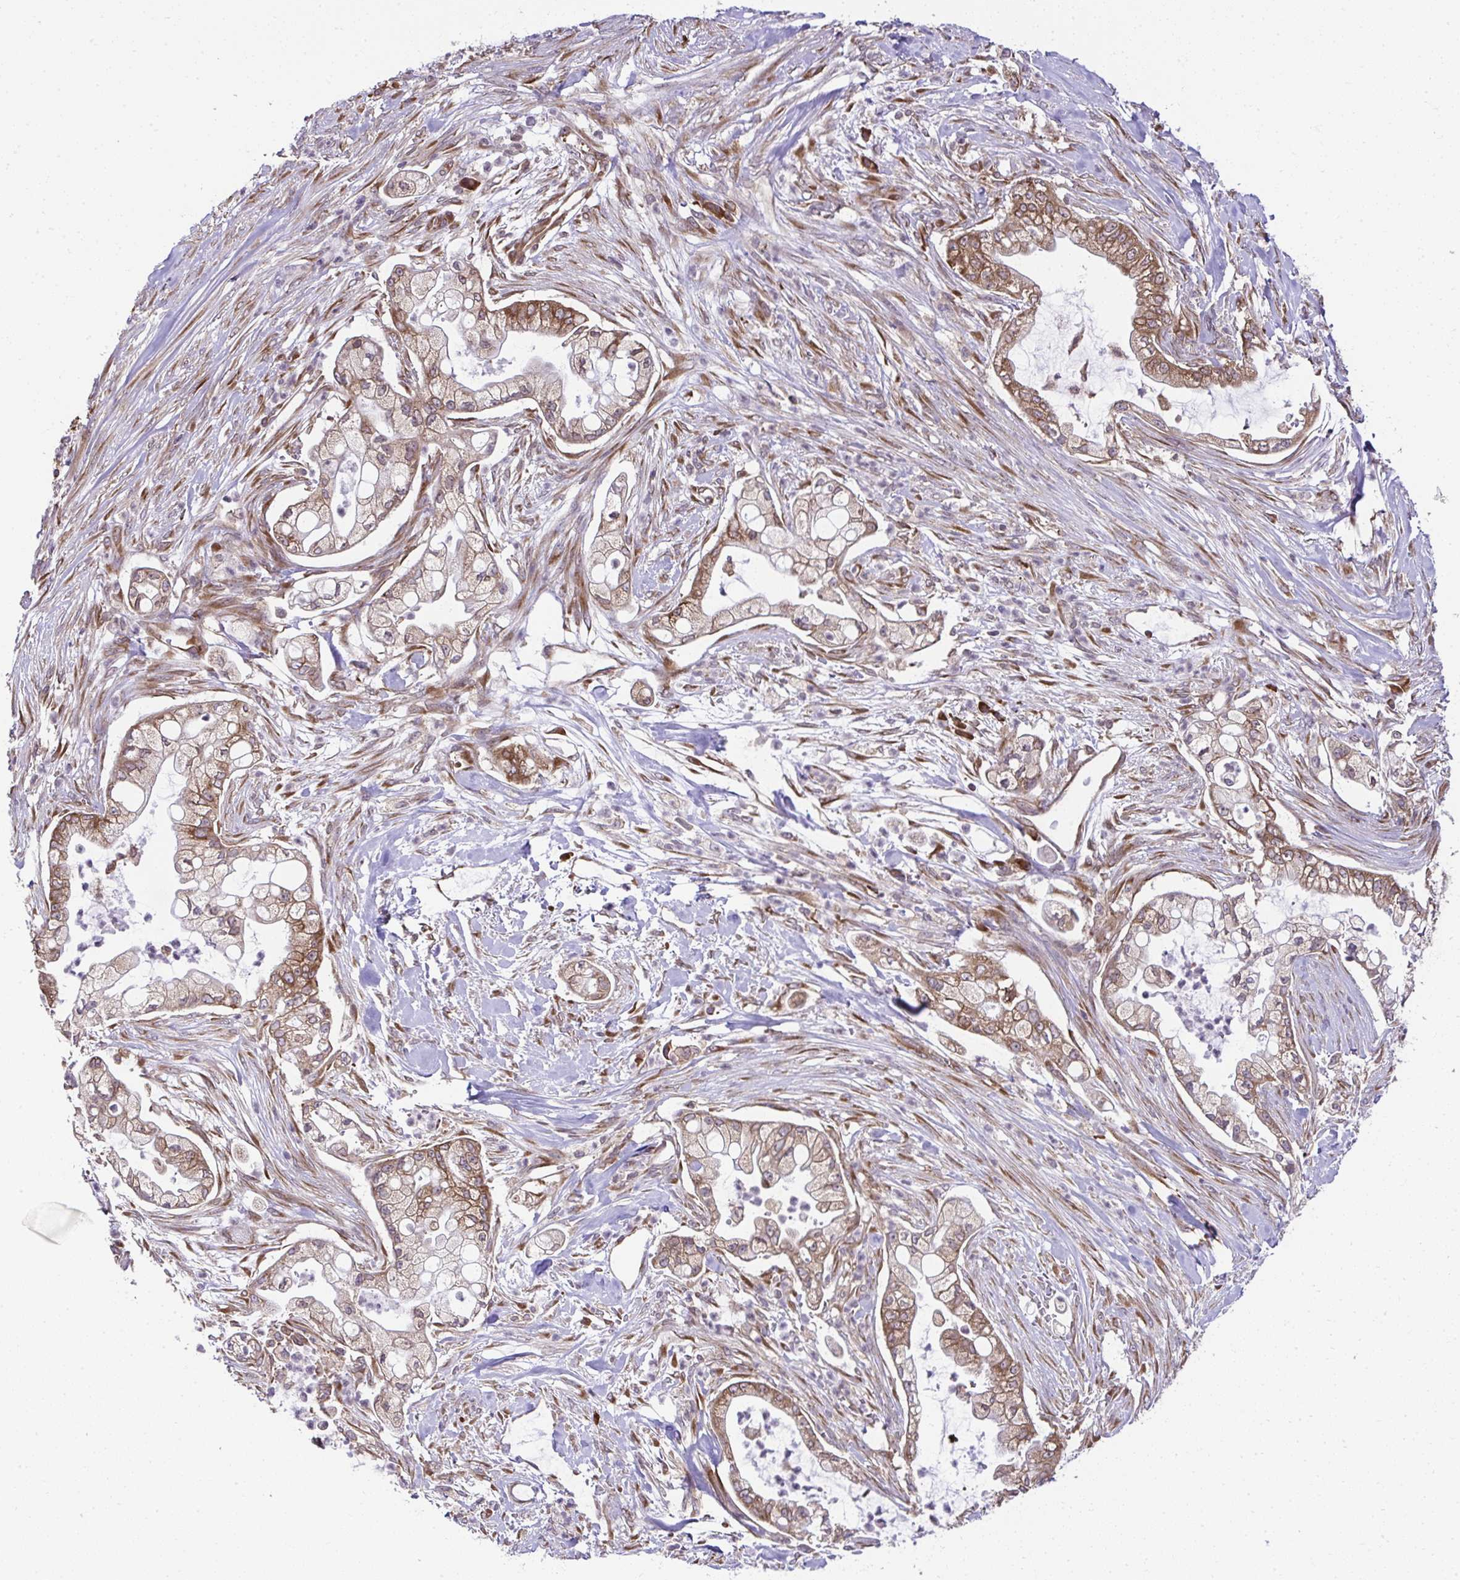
{"staining": {"intensity": "moderate", "quantity": ">75%", "location": "cytoplasmic/membranous"}, "tissue": "pancreatic cancer", "cell_type": "Tumor cells", "image_type": "cancer", "snomed": [{"axis": "morphology", "description": "Adenocarcinoma, NOS"}, {"axis": "topography", "description": "Pancreas"}], "caption": "Protein staining of pancreatic cancer tissue exhibits moderate cytoplasmic/membranous expression in about >75% of tumor cells.", "gene": "RPS7", "patient": {"sex": "female", "age": 69}}